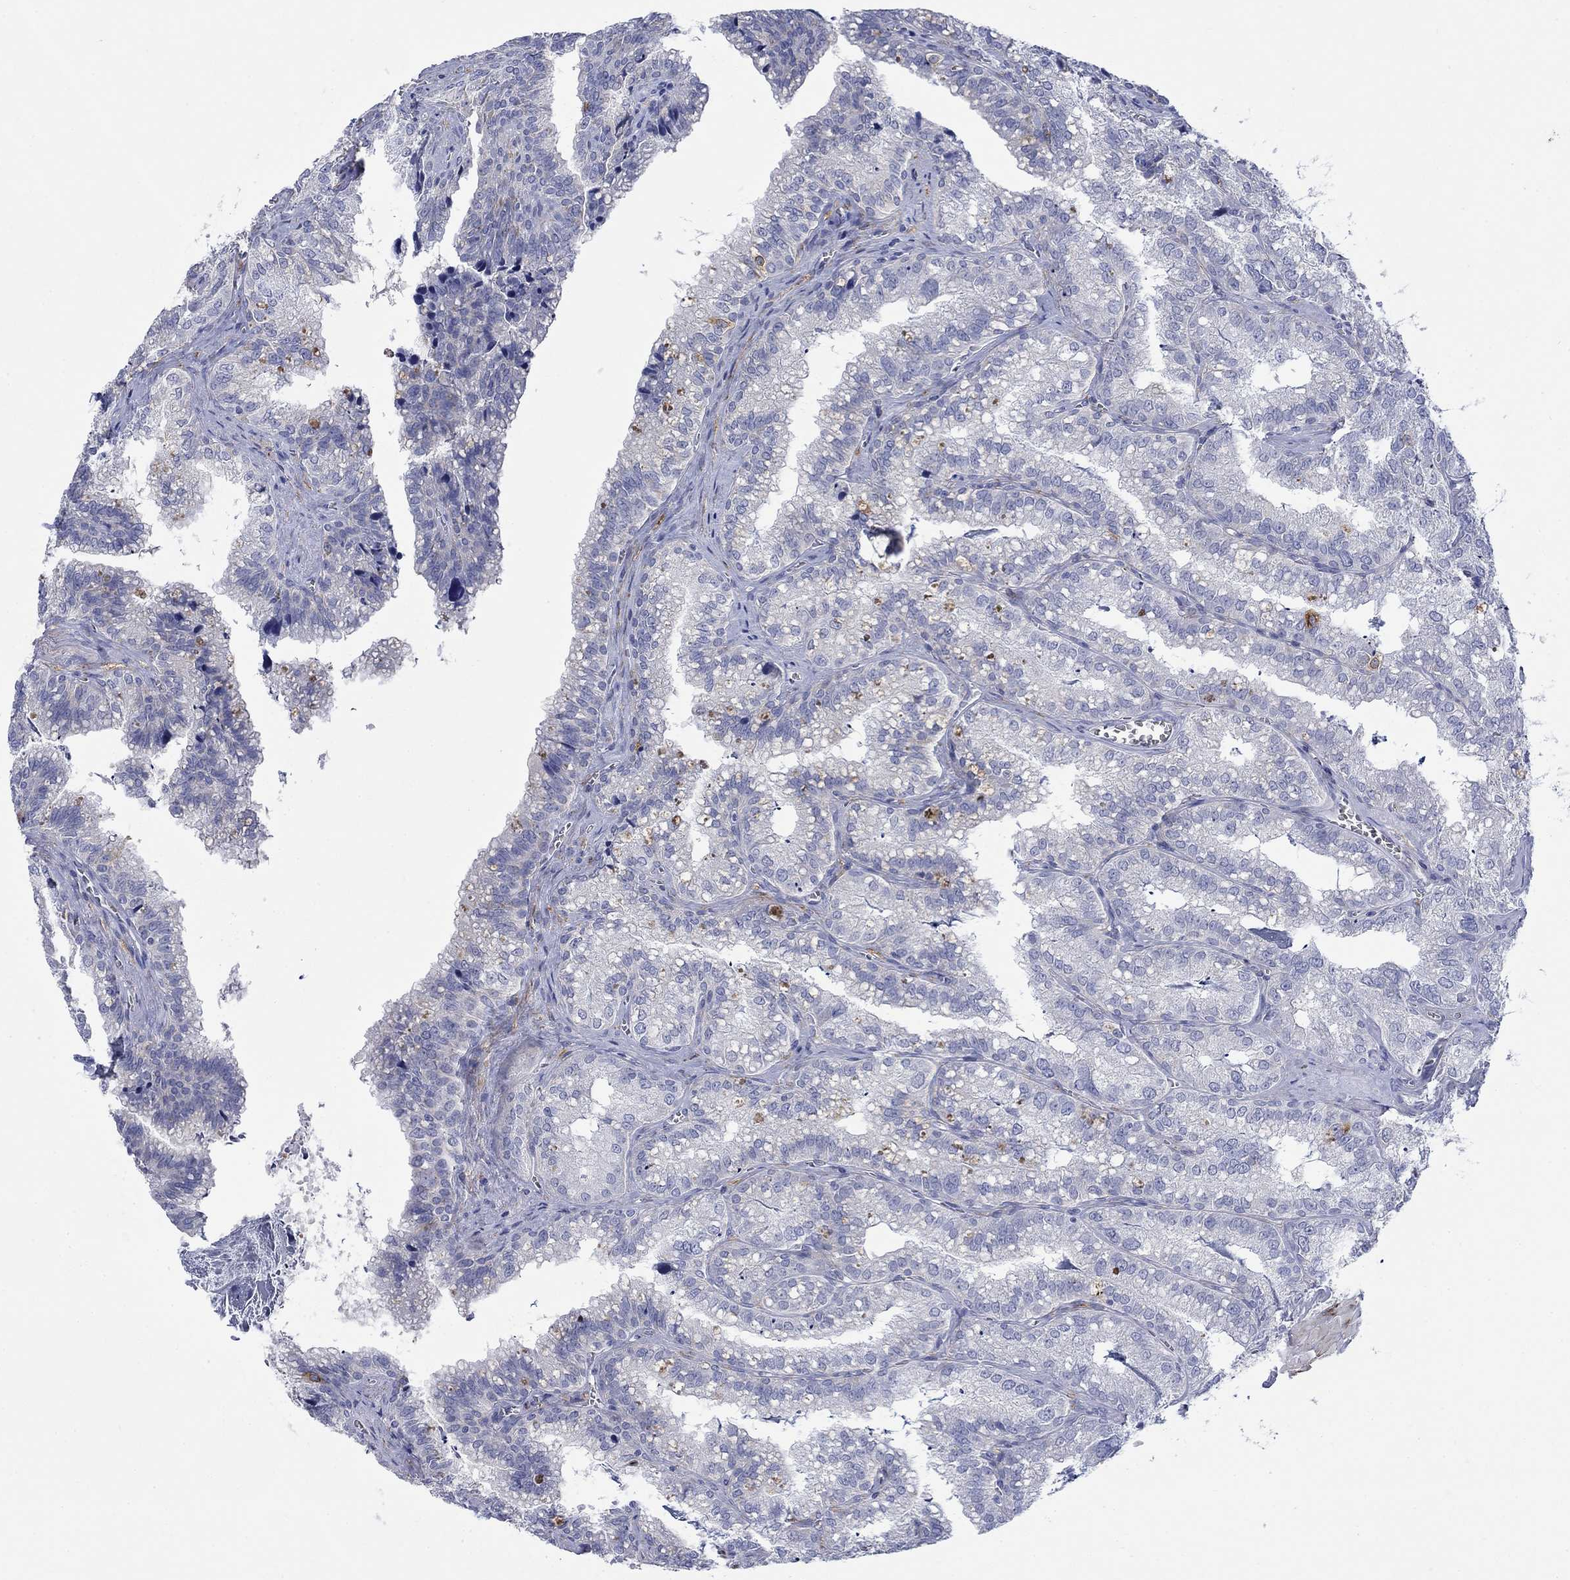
{"staining": {"intensity": "negative", "quantity": "none", "location": "none"}, "tissue": "seminal vesicle", "cell_type": "Glandular cells", "image_type": "normal", "snomed": [{"axis": "morphology", "description": "Normal tissue, NOS"}, {"axis": "topography", "description": "Seminal veicle"}], "caption": "DAB immunohistochemical staining of normal seminal vesicle reveals no significant positivity in glandular cells.", "gene": "PTPRZ1", "patient": {"sex": "male", "age": 57}}